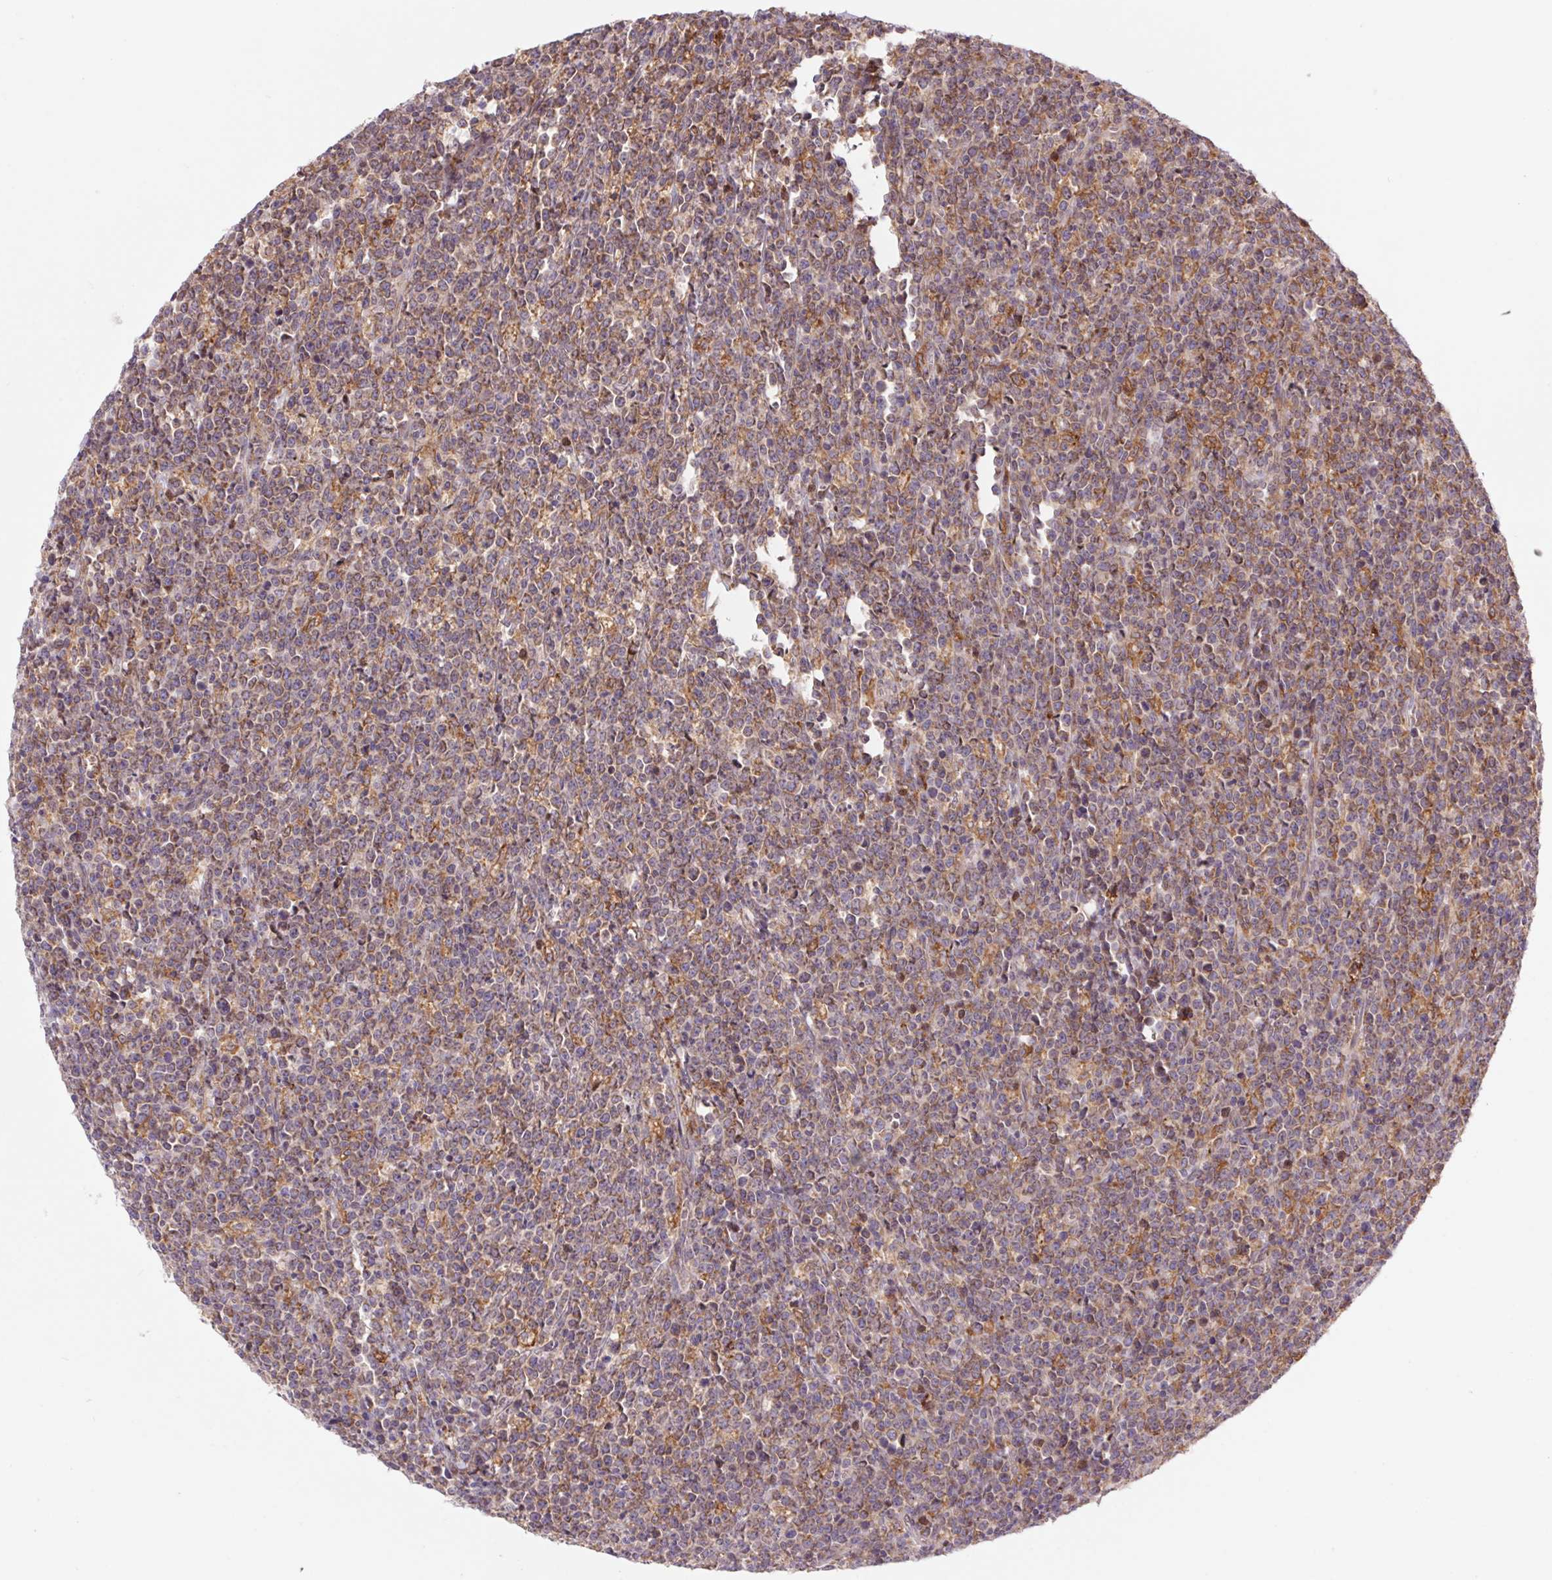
{"staining": {"intensity": "weak", "quantity": ">75%", "location": "cytoplasmic/membranous,nuclear"}, "tissue": "lymphoma", "cell_type": "Tumor cells", "image_type": "cancer", "snomed": [{"axis": "morphology", "description": "Malignant lymphoma, non-Hodgkin's type, High grade"}, {"axis": "topography", "description": "Small intestine"}], "caption": "This is an image of IHC staining of lymphoma, which shows weak expression in the cytoplasmic/membranous and nuclear of tumor cells.", "gene": "KLHL20", "patient": {"sex": "female", "age": 56}}